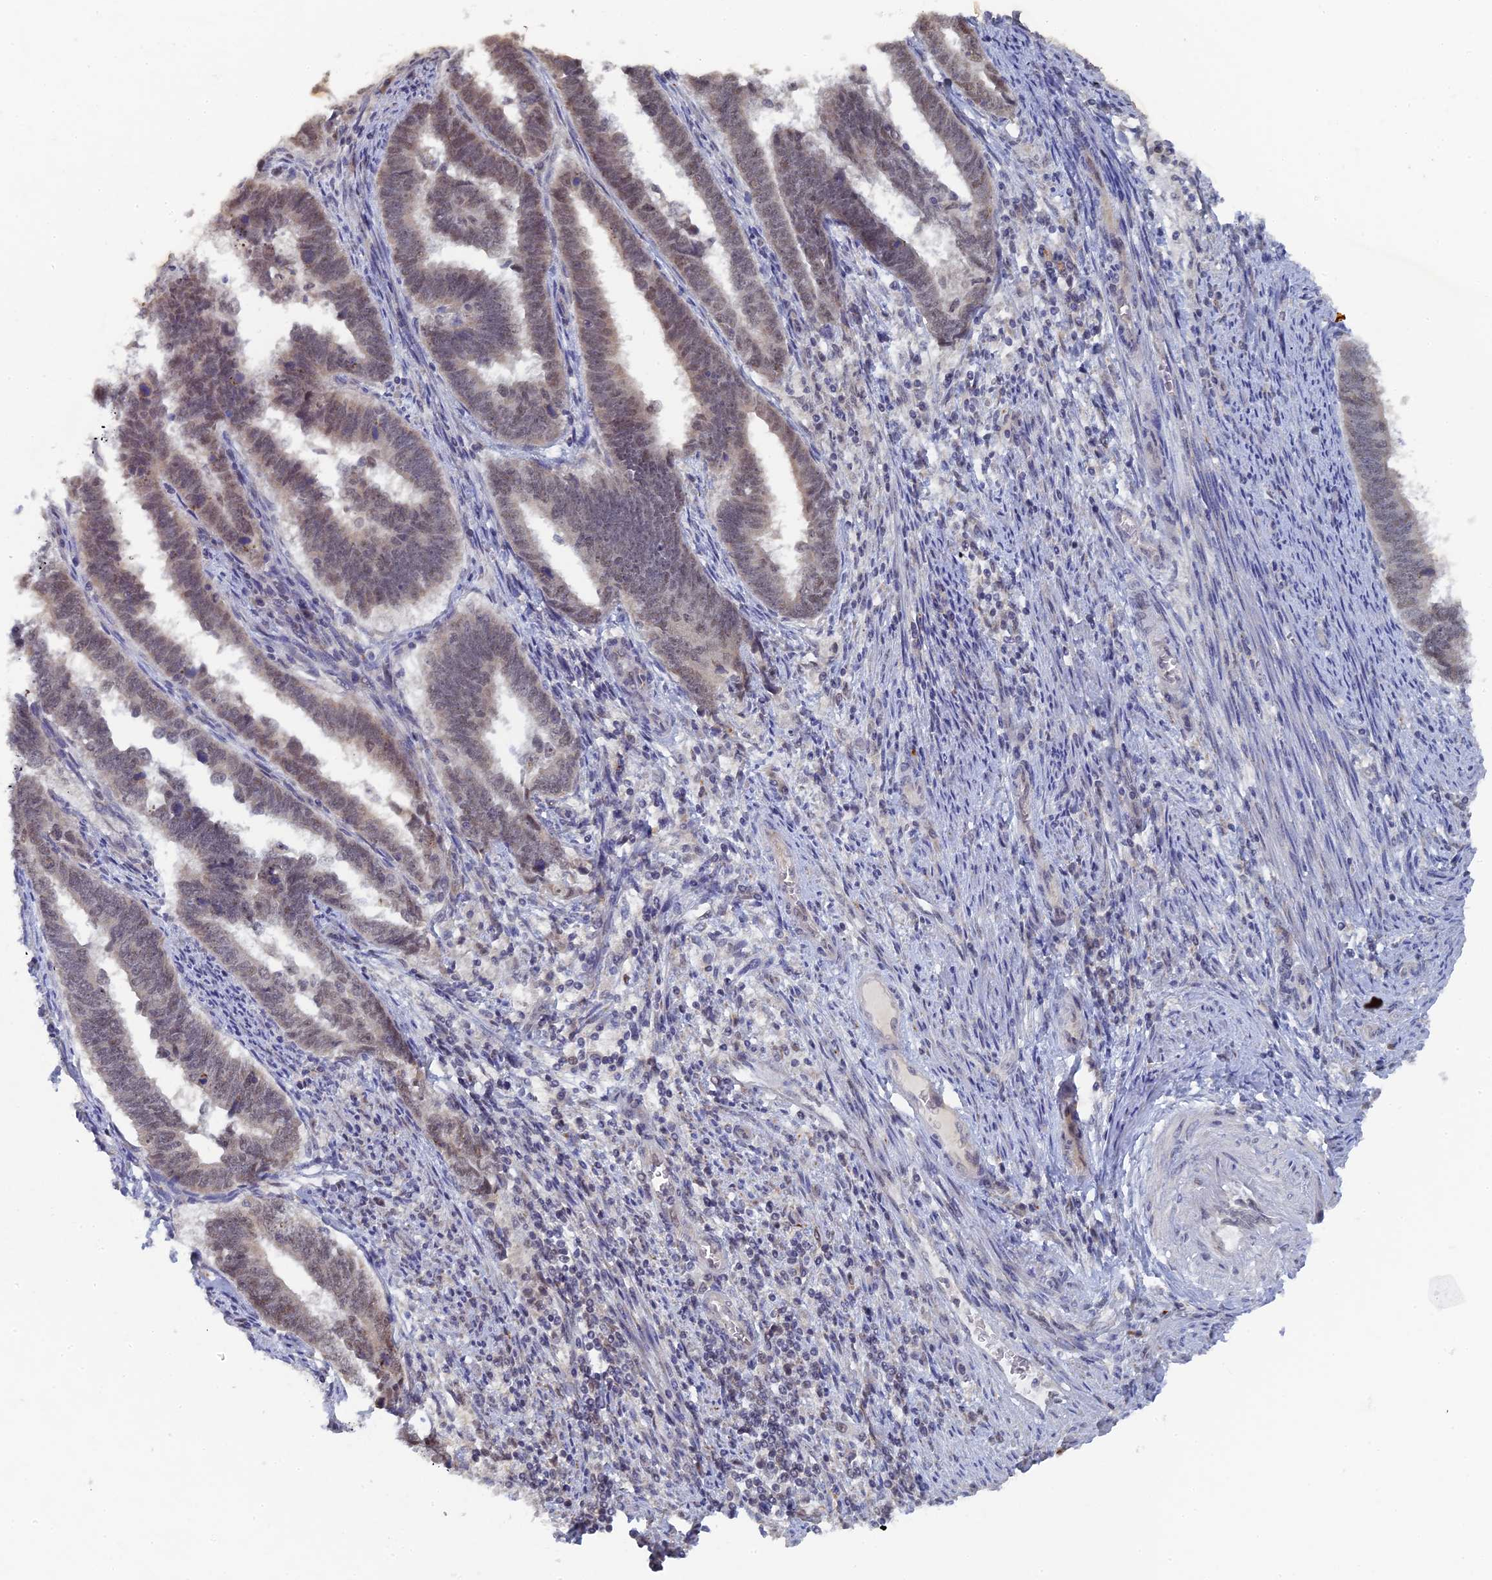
{"staining": {"intensity": "weak", "quantity": "<25%", "location": "nuclear"}, "tissue": "endometrial cancer", "cell_type": "Tumor cells", "image_type": "cancer", "snomed": [{"axis": "morphology", "description": "Adenocarcinoma, NOS"}, {"axis": "topography", "description": "Endometrium"}], "caption": "The micrograph exhibits no staining of tumor cells in adenocarcinoma (endometrial).", "gene": "MIGA2", "patient": {"sex": "female", "age": 75}}